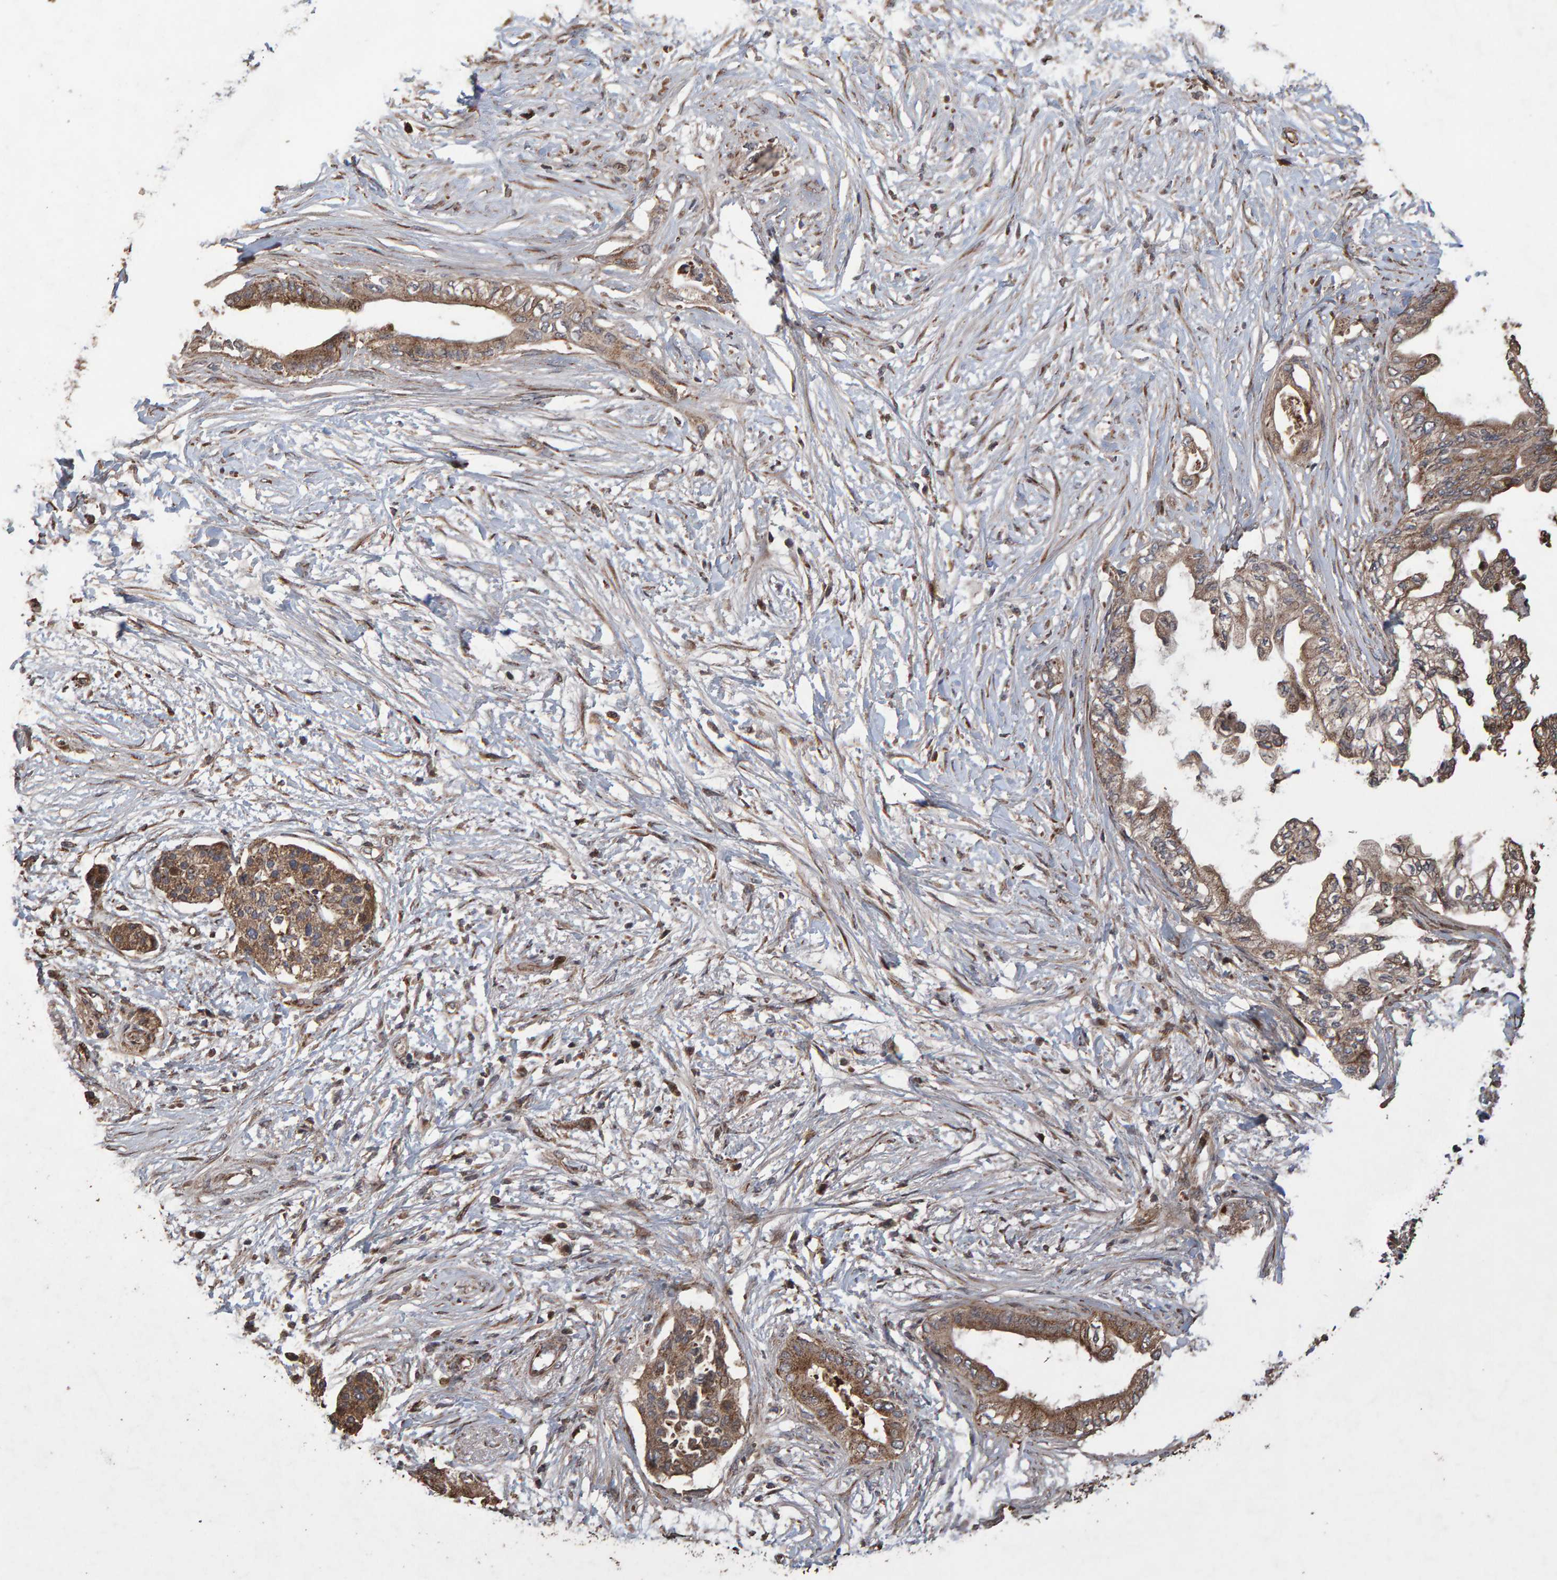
{"staining": {"intensity": "moderate", "quantity": ">75%", "location": "cytoplasmic/membranous"}, "tissue": "pancreatic cancer", "cell_type": "Tumor cells", "image_type": "cancer", "snomed": [{"axis": "morphology", "description": "Normal tissue, NOS"}, {"axis": "morphology", "description": "Adenocarcinoma, NOS"}, {"axis": "topography", "description": "Pancreas"}, {"axis": "topography", "description": "Duodenum"}], "caption": "The histopathology image exhibits immunohistochemical staining of adenocarcinoma (pancreatic). There is moderate cytoplasmic/membranous staining is present in about >75% of tumor cells.", "gene": "OSBP2", "patient": {"sex": "female", "age": 60}}